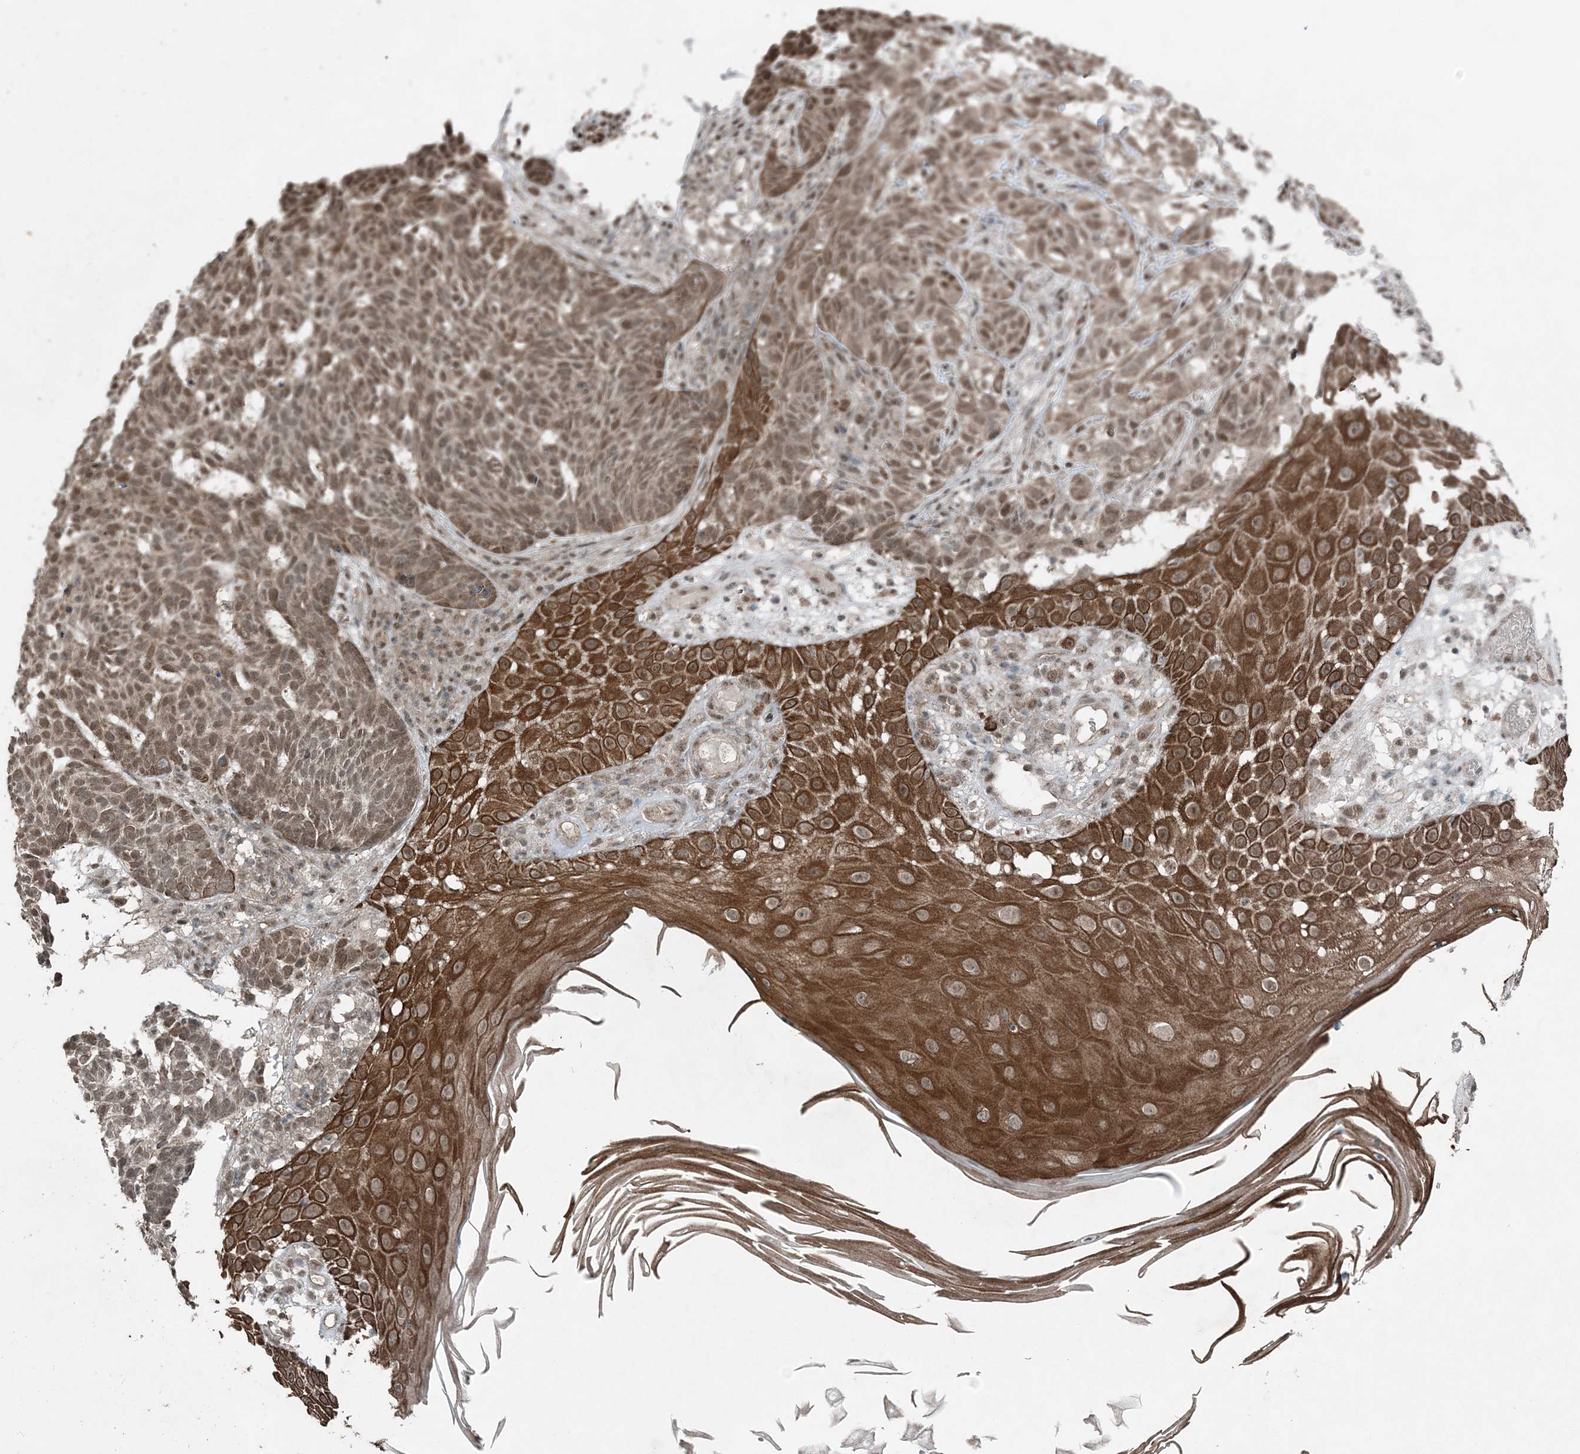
{"staining": {"intensity": "moderate", "quantity": ">75%", "location": "nuclear"}, "tissue": "skin cancer", "cell_type": "Tumor cells", "image_type": "cancer", "snomed": [{"axis": "morphology", "description": "Basal cell carcinoma"}, {"axis": "topography", "description": "Skin"}], "caption": "Immunohistochemical staining of human skin basal cell carcinoma exhibits moderate nuclear protein staining in about >75% of tumor cells. The protein is stained brown, and the nuclei are stained in blue (DAB IHC with brightfield microscopy, high magnification).", "gene": "COPS7B", "patient": {"sex": "male", "age": 85}}